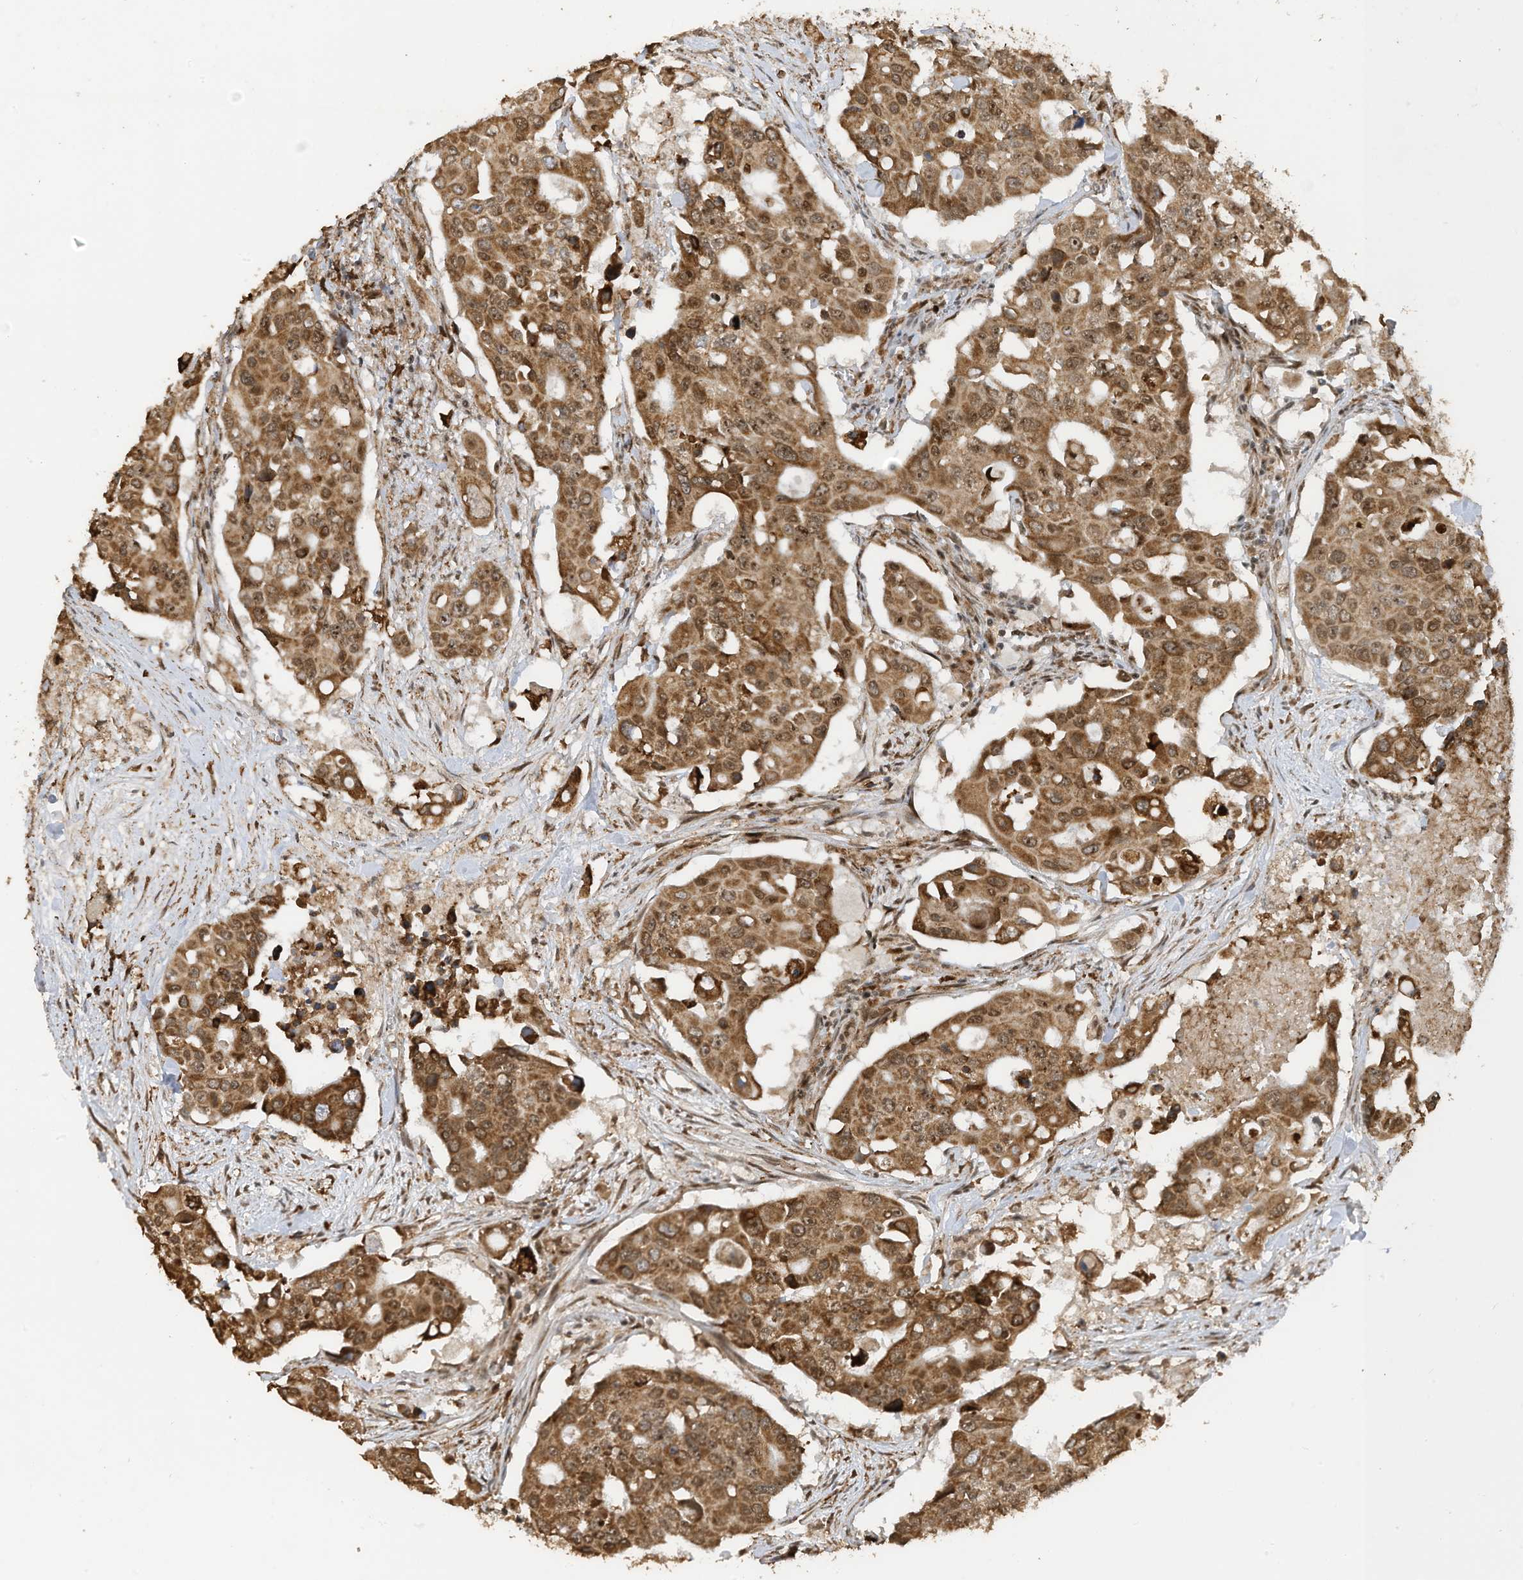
{"staining": {"intensity": "moderate", "quantity": ">75%", "location": "cytoplasmic/membranous,nuclear"}, "tissue": "colorectal cancer", "cell_type": "Tumor cells", "image_type": "cancer", "snomed": [{"axis": "morphology", "description": "Adenocarcinoma, NOS"}, {"axis": "topography", "description": "Colon"}], "caption": "Colorectal cancer stained for a protein reveals moderate cytoplasmic/membranous and nuclear positivity in tumor cells. (DAB = brown stain, brightfield microscopy at high magnification).", "gene": "ERLEC1", "patient": {"sex": "male", "age": 77}}